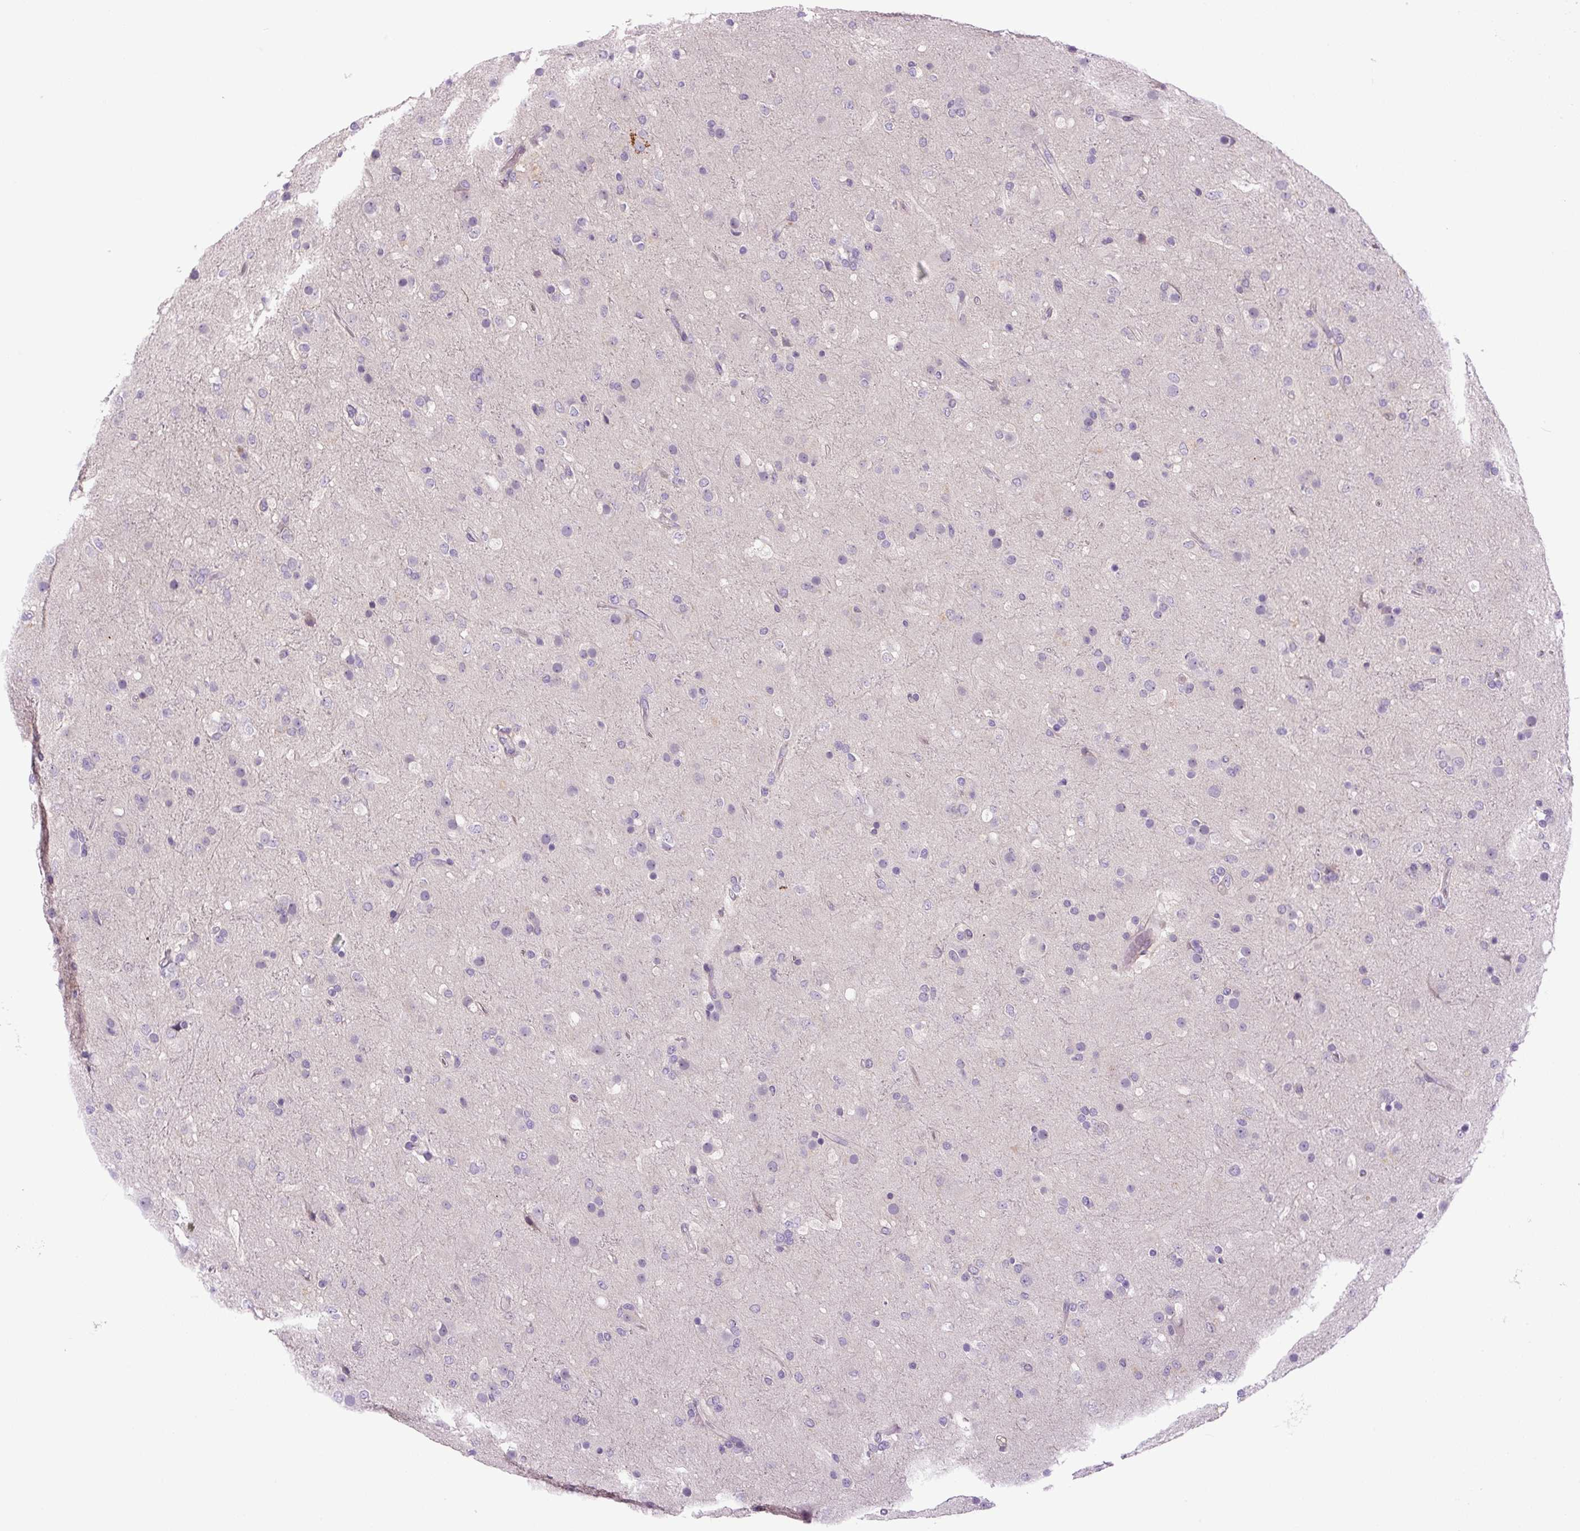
{"staining": {"intensity": "moderate", "quantity": "<25%", "location": "nuclear"}, "tissue": "glioma", "cell_type": "Tumor cells", "image_type": "cancer", "snomed": [{"axis": "morphology", "description": "Glioma, malignant, Low grade"}, {"axis": "topography", "description": "Brain"}], "caption": "Protein expression analysis of low-grade glioma (malignant) shows moderate nuclear staining in approximately <25% of tumor cells.", "gene": "KIFC1", "patient": {"sex": "male", "age": 65}}